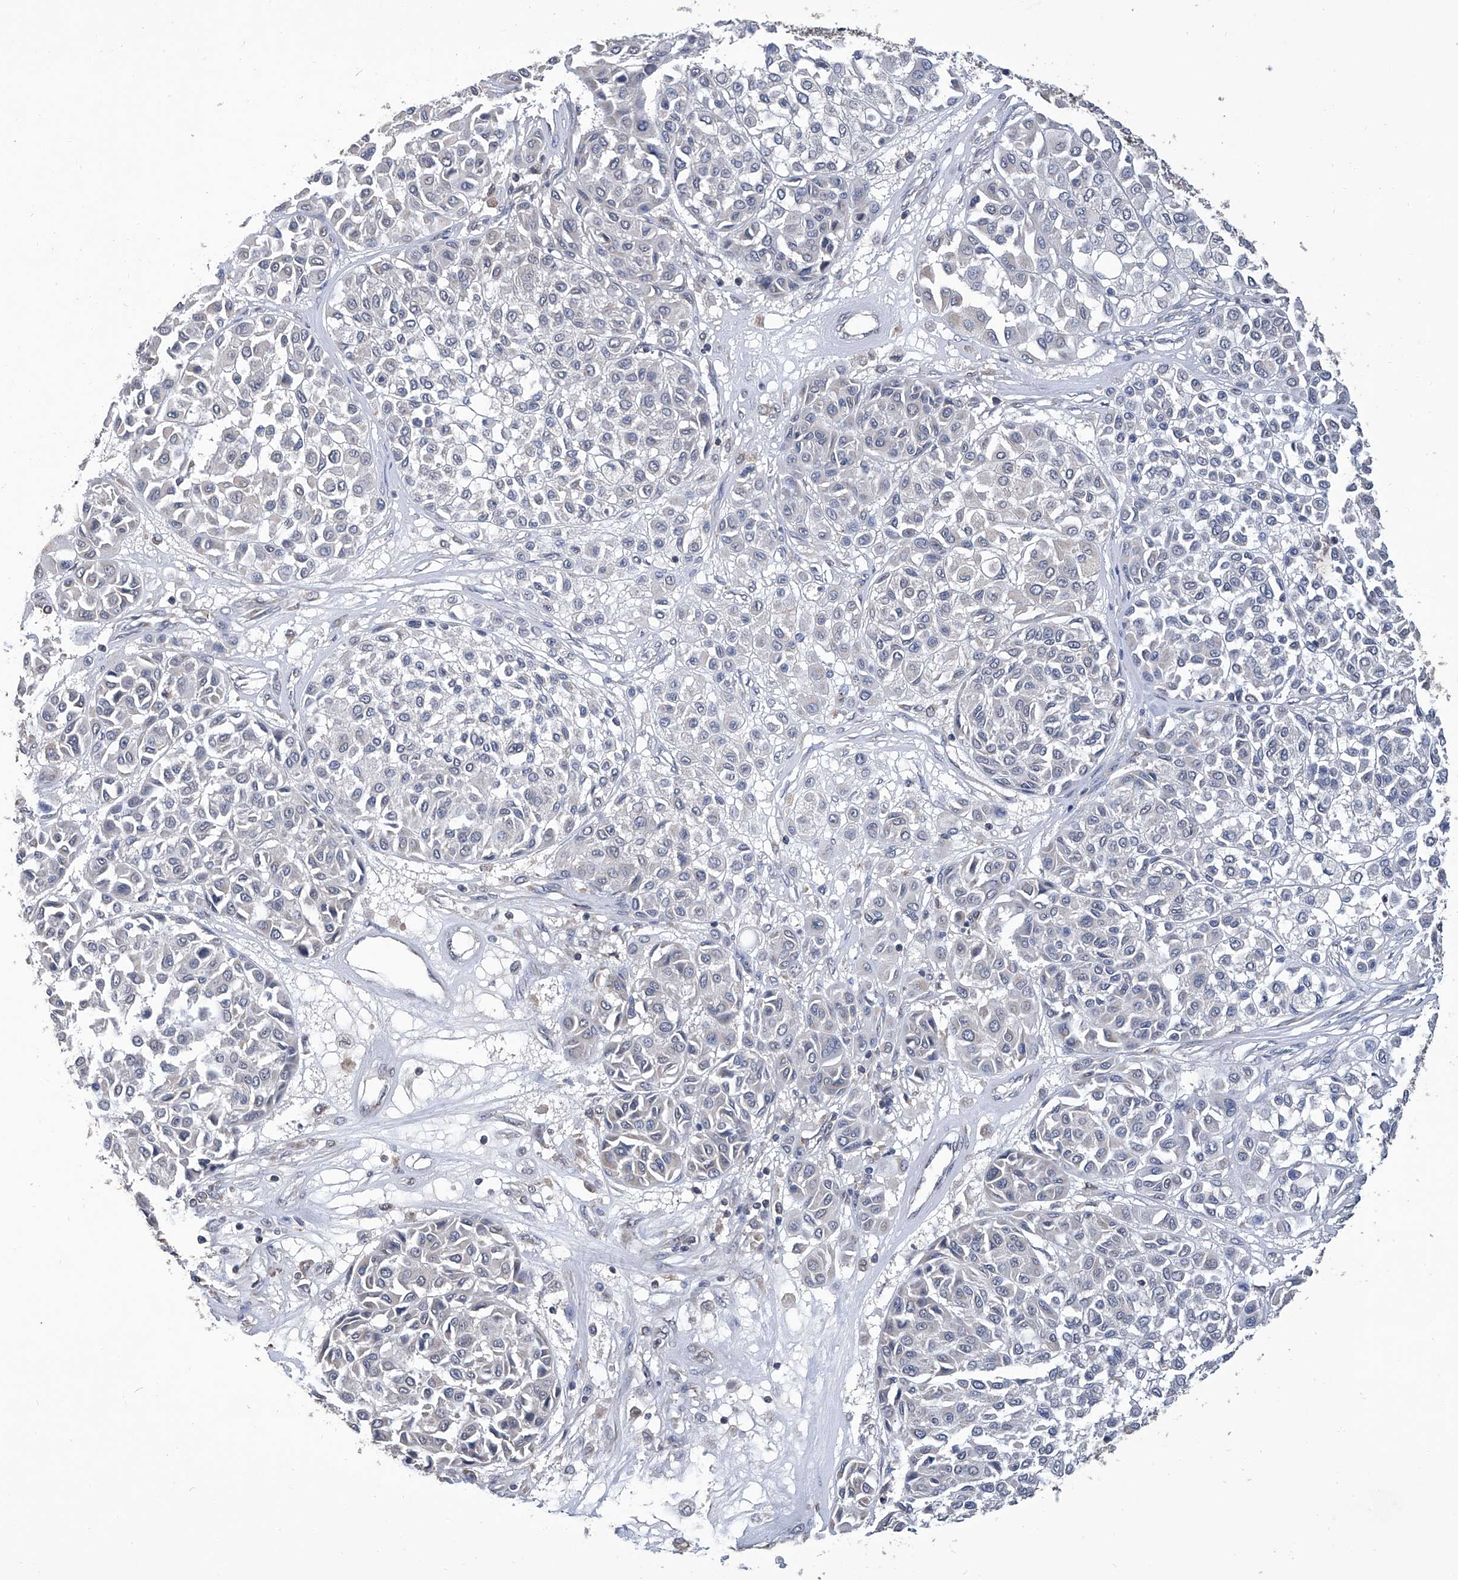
{"staining": {"intensity": "negative", "quantity": "none", "location": "none"}, "tissue": "melanoma", "cell_type": "Tumor cells", "image_type": "cancer", "snomed": [{"axis": "morphology", "description": "Malignant melanoma, Metastatic site"}, {"axis": "topography", "description": "Soft tissue"}], "caption": "Immunohistochemistry image of human melanoma stained for a protein (brown), which exhibits no staining in tumor cells. (DAB (3,3'-diaminobenzidine) immunohistochemistry with hematoxylin counter stain).", "gene": "GPT", "patient": {"sex": "male", "age": 41}}